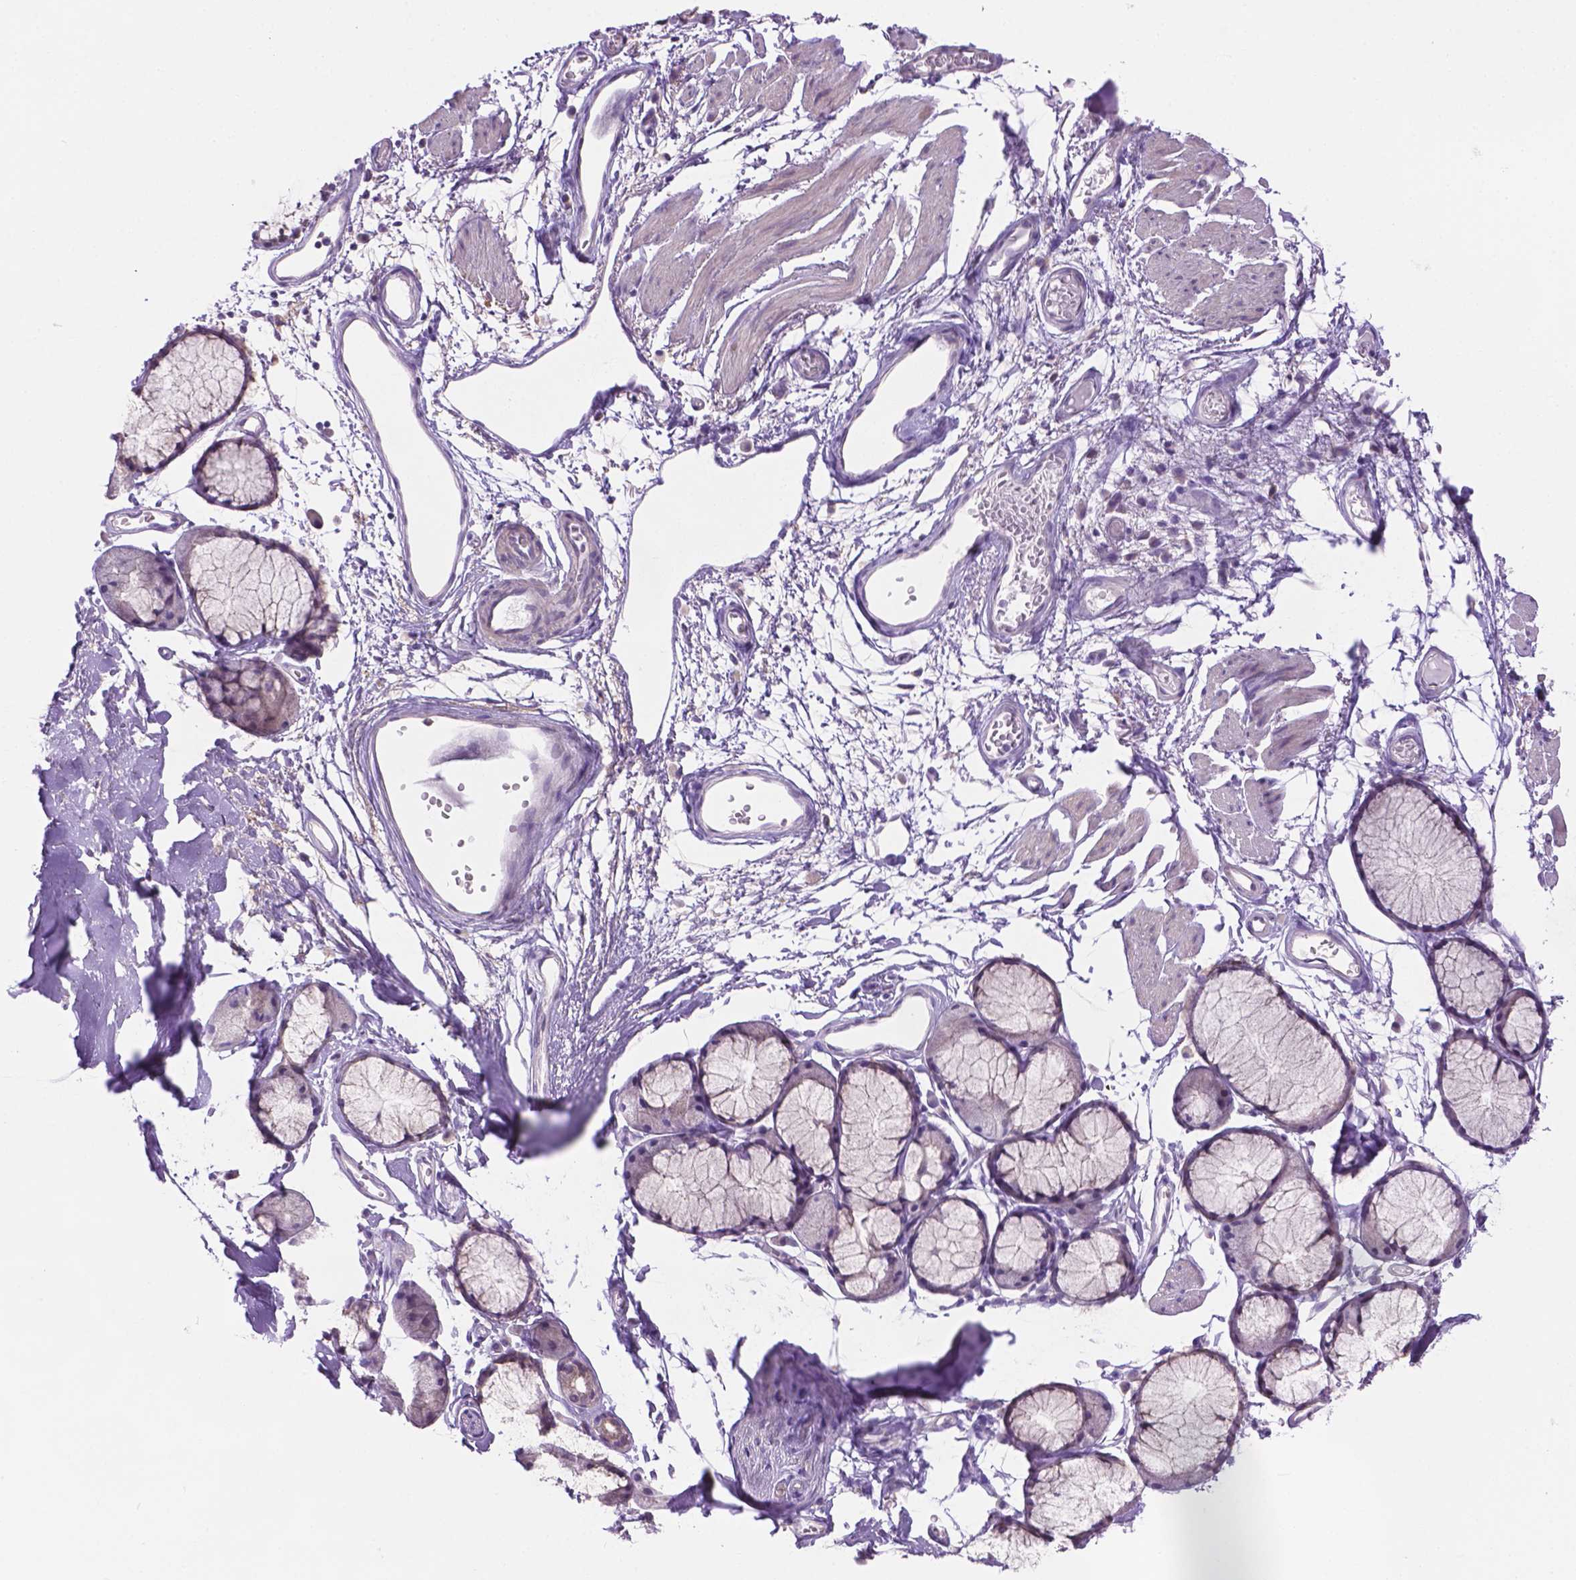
{"staining": {"intensity": "negative", "quantity": "none", "location": "none"}, "tissue": "adipose tissue", "cell_type": "Adipocytes", "image_type": "normal", "snomed": [{"axis": "morphology", "description": "Normal tissue, NOS"}, {"axis": "topography", "description": "Cartilage tissue"}, {"axis": "topography", "description": "Bronchus"}], "caption": "Immunohistochemistry of unremarkable human adipose tissue displays no positivity in adipocytes.", "gene": "CDH7", "patient": {"sex": "female", "age": 79}}